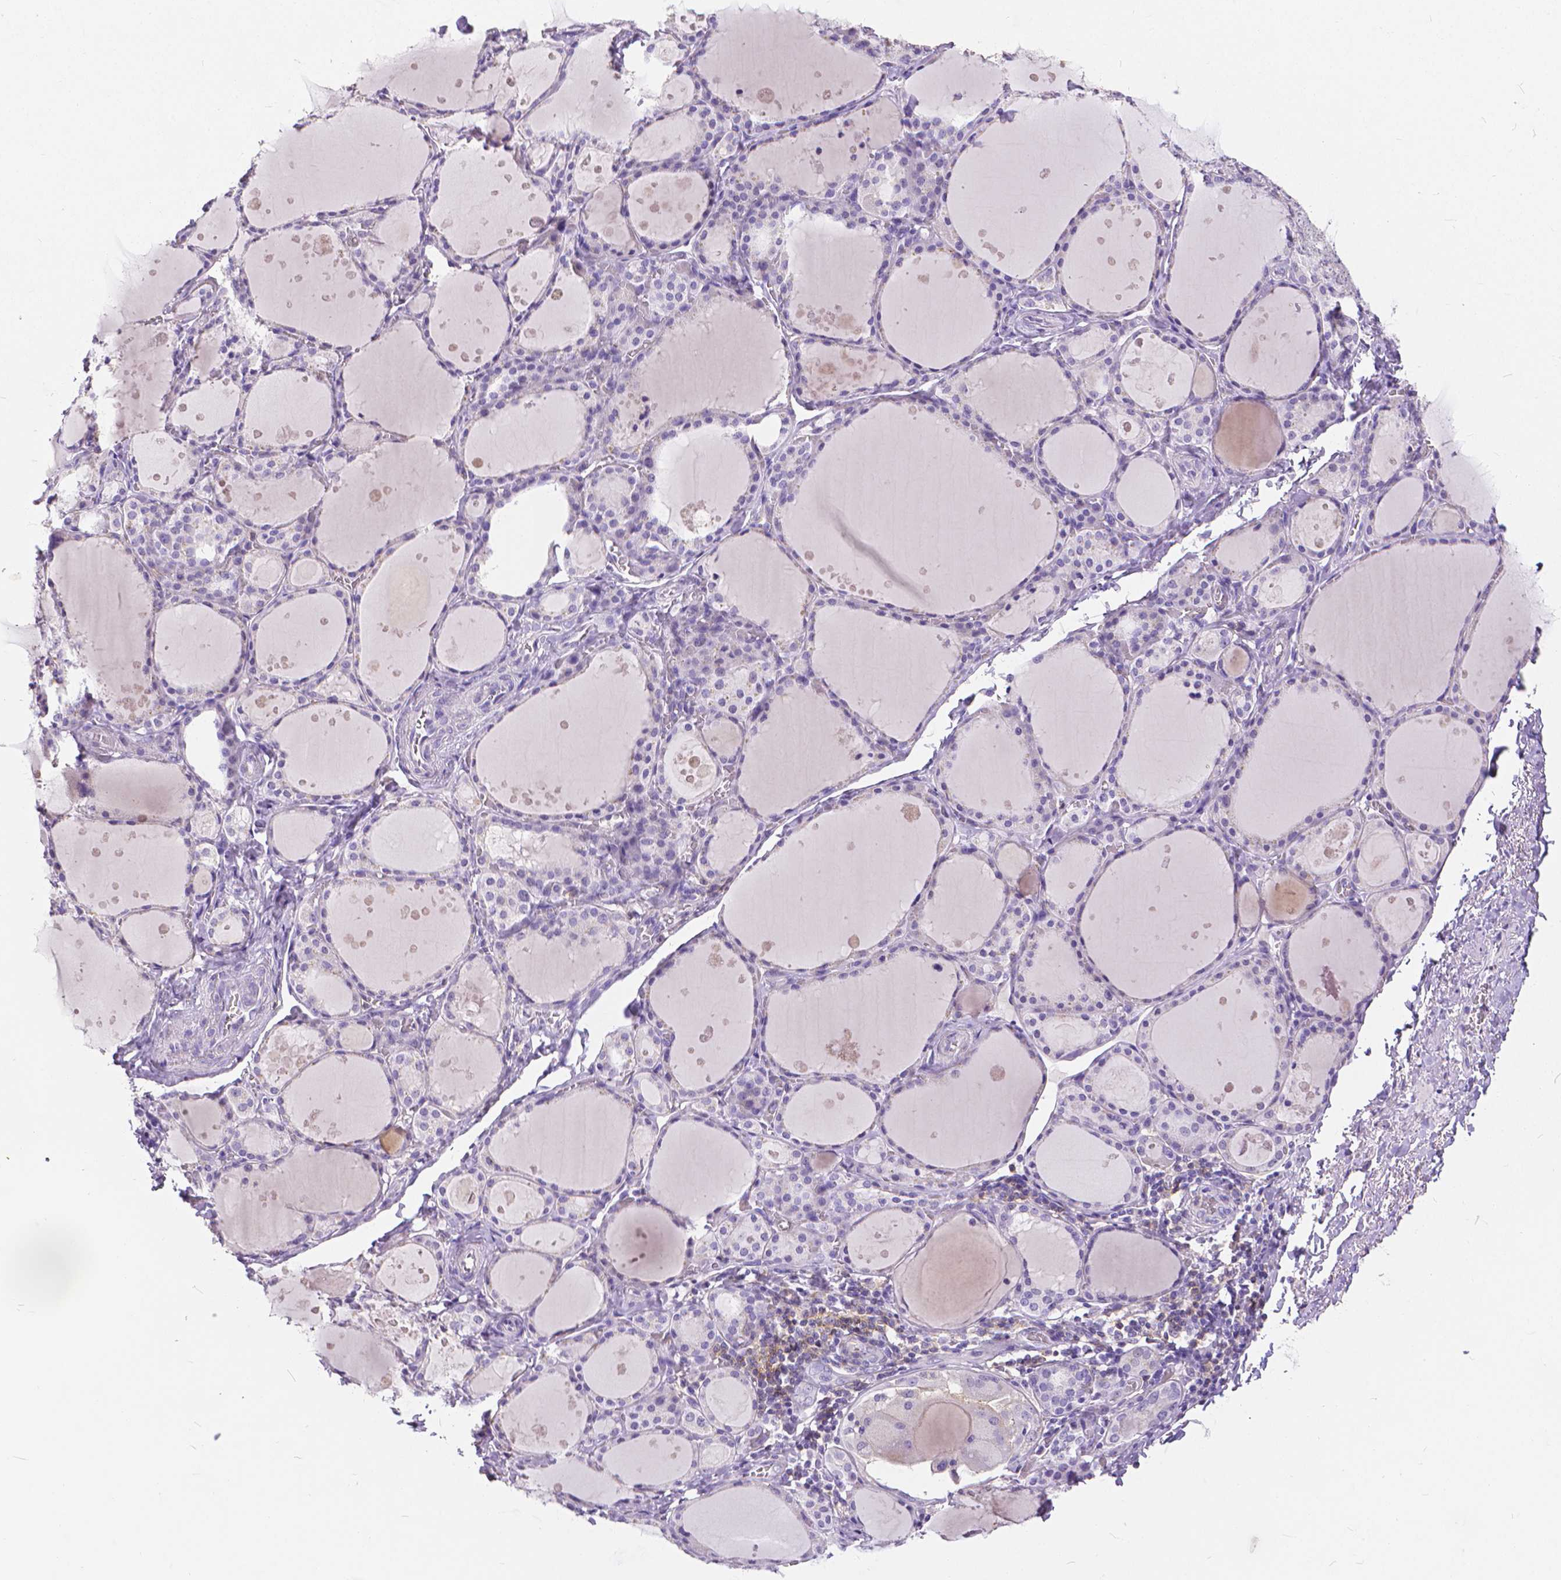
{"staining": {"intensity": "negative", "quantity": "none", "location": "none"}, "tissue": "thyroid gland", "cell_type": "Glandular cells", "image_type": "normal", "snomed": [{"axis": "morphology", "description": "Normal tissue, NOS"}, {"axis": "topography", "description": "Thyroid gland"}], "caption": "Benign thyroid gland was stained to show a protein in brown. There is no significant staining in glandular cells.", "gene": "CD4", "patient": {"sex": "male", "age": 68}}